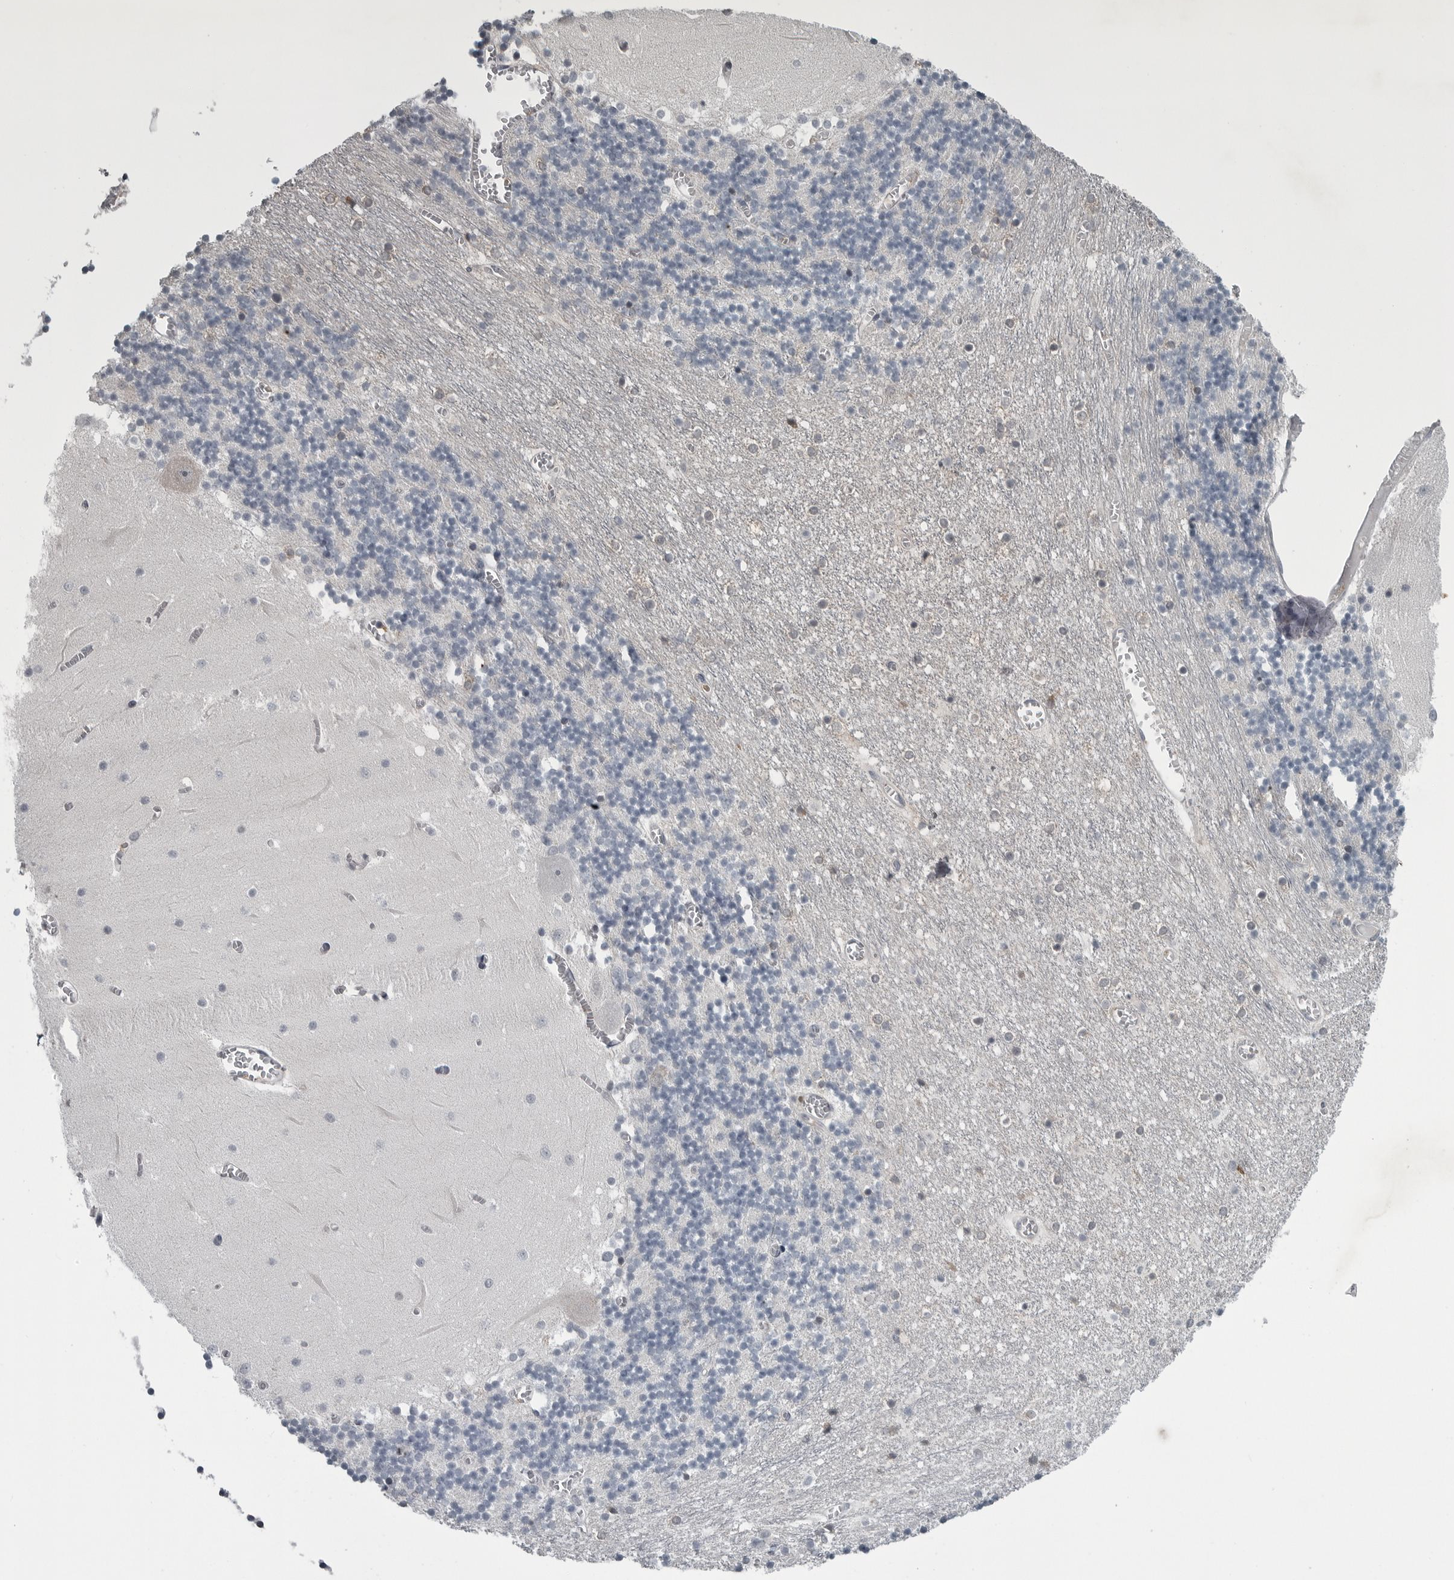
{"staining": {"intensity": "negative", "quantity": "none", "location": "none"}, "tissue": "cerebellum", "cell_type": "Cells in granular layer", "image_type": "normal", "snomed": [{"axis": "morphology", "description": "Normal tissue, NOS"}, {"axis": "topography", "description": "Cerebellum"}], "caption": "DAB immunohistochemical staining of unremarkable cerebellum reveals no significant staining in cells in granular layer.", "gene": "LYSMD1", "patient": {"sex": "female", "age": 28}}